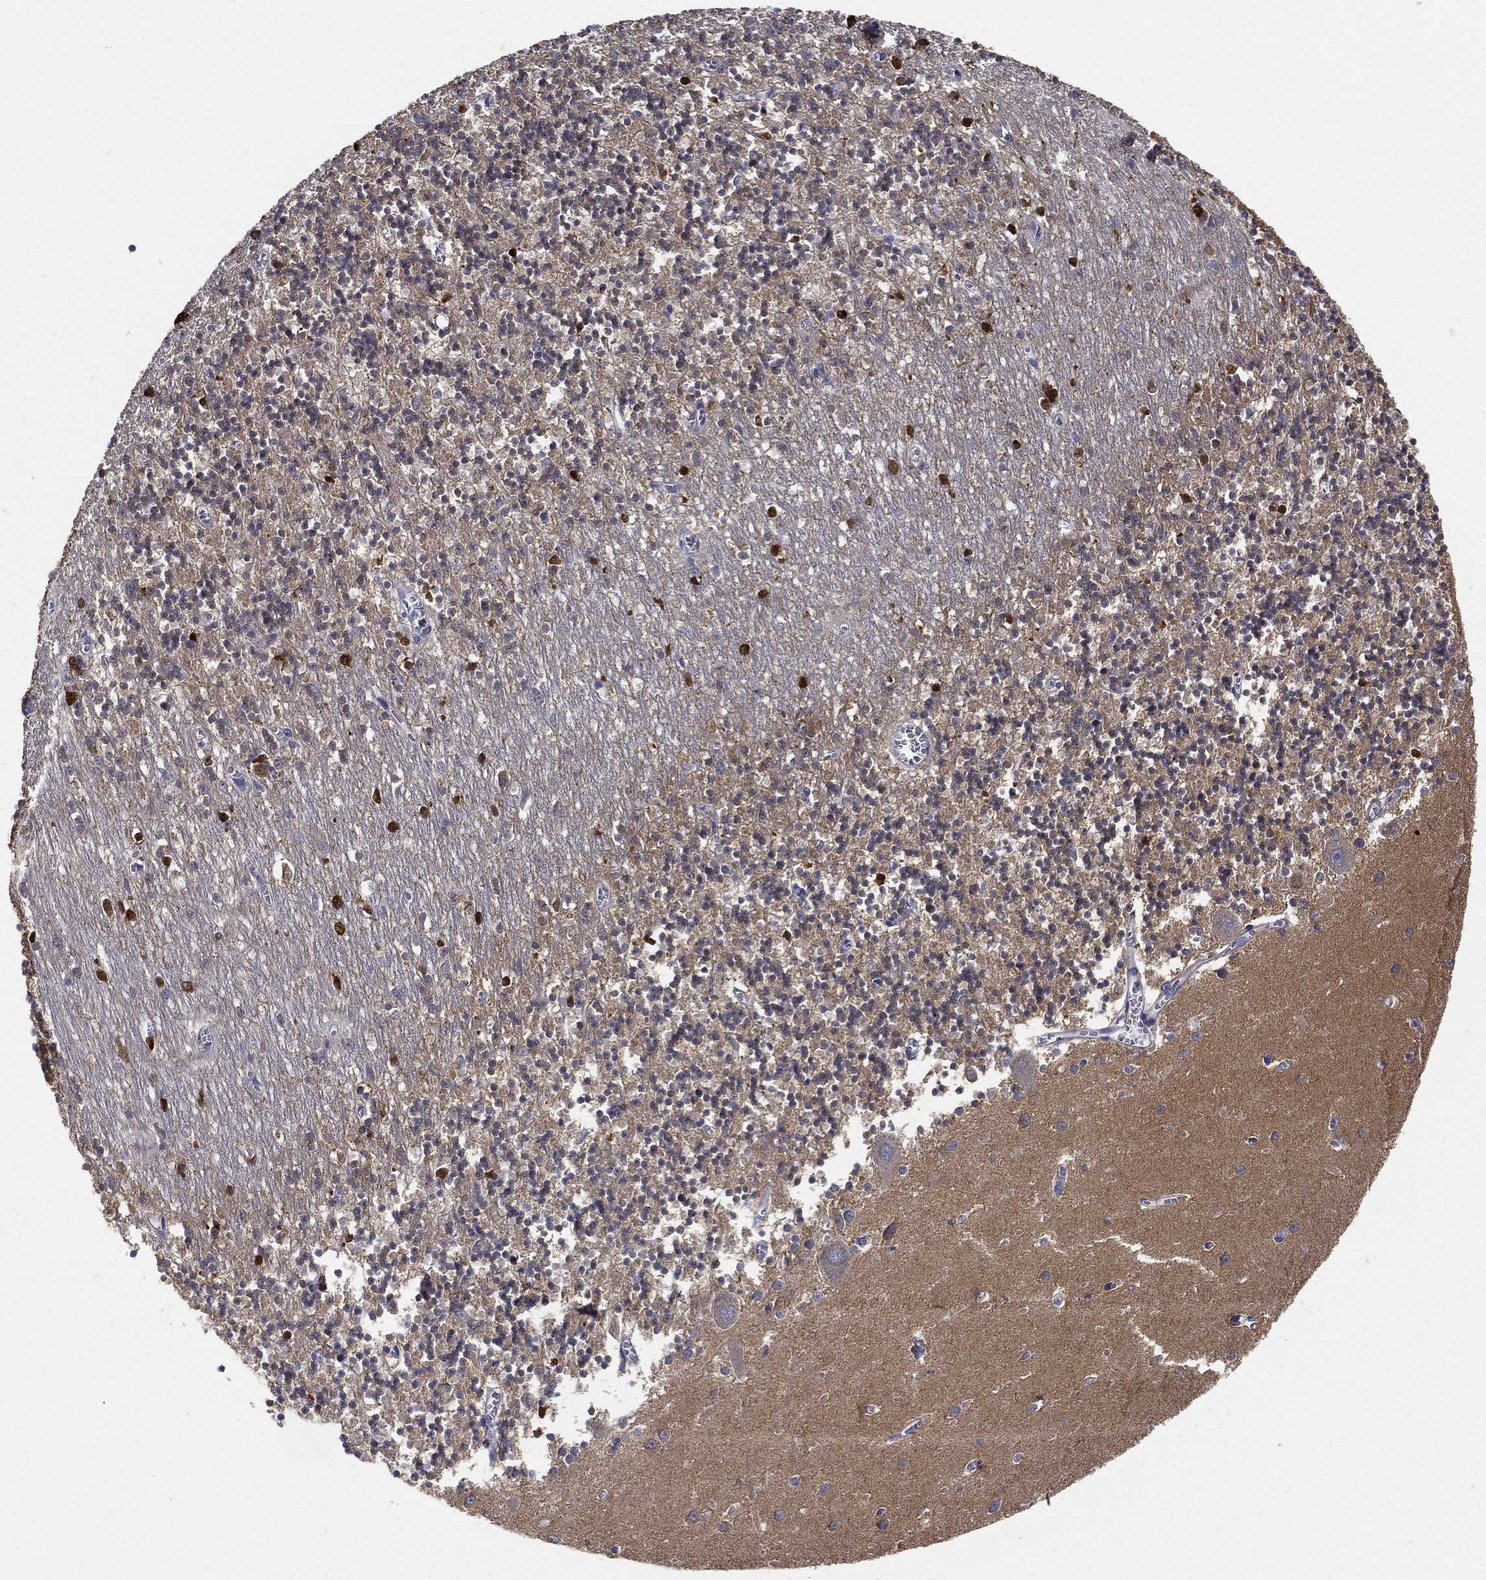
{"staining": {"intensity": "strong", "quantity": "<25%", "location": "cytoplasmic/membranous,nuclear"}, "tissue": "cerebellum", "cell_type": "Cells in granular layer", "image_type": "normal", "snomed": [{"axis": "morphology", "description": "Normal tissue, NOS"}, {"axis": "topography", "description": "Cerebellum"}], "caption": "The histopathology image shows staining of benign cerebellum, revealing strong cytoplasmic/membranous,nuclear protein positivity (brown color) within cells in granular layer.", "gene": "PWWP3A", "patient": {"sex": "female", "age": 64}}